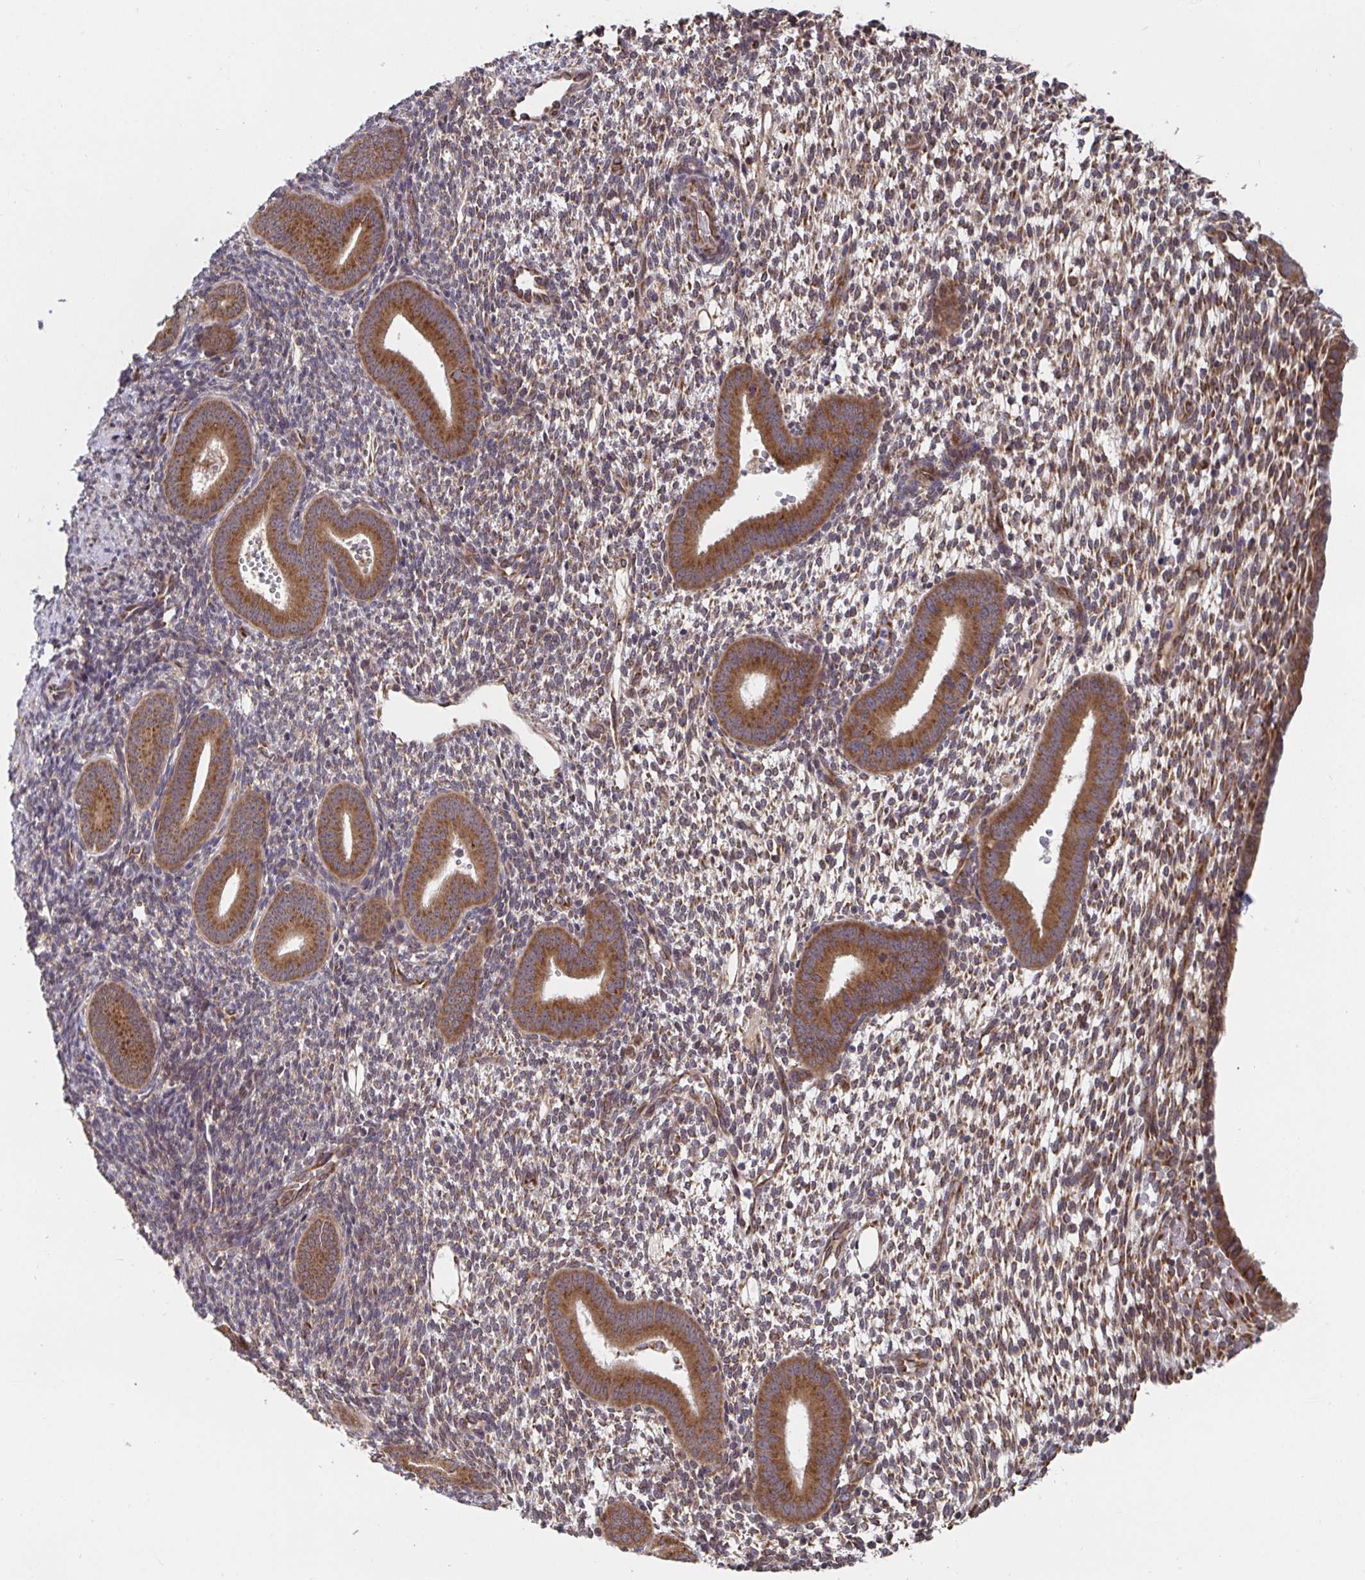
{"staining": {"intensity": "moderate", "quantity": "25%-75%", "location": "cytoplasmic/membranous"}, "tissue": "endometrium", "cell_type": "Cells in endometrial stroma", "image_type": "normal", "snomed": [{"axis": "morphology", "description": "Normal tissue, NOS"}, {"axis": "topography", "description": "Endometrium"}], "caption": "Endometrium stained with a brown dye reveals moderate cytoplasmic/membranous positive positivity in about 25%-75% of cells in endometrial stroma.", "gene": "ATP5MJ", "patient": {"sex": "female", "age": 40}}